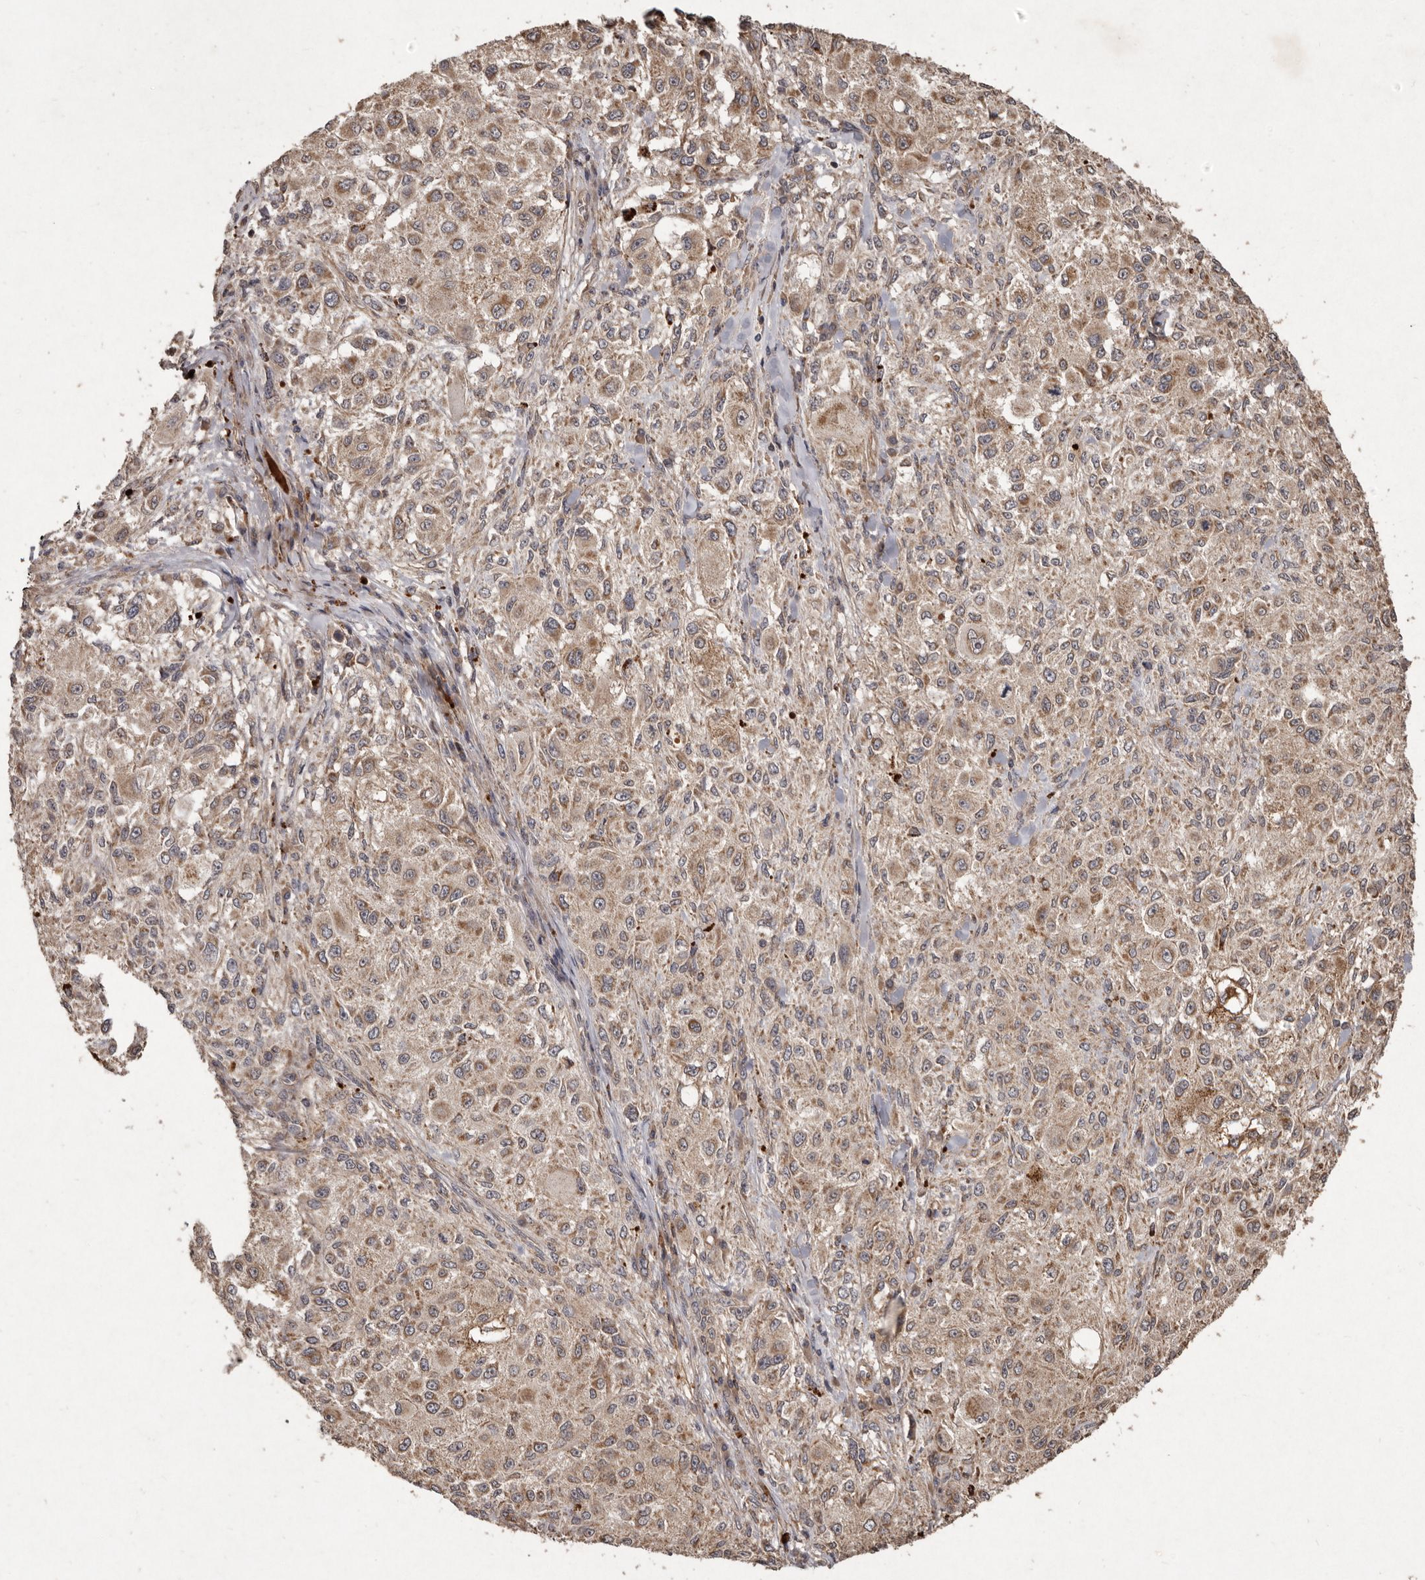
{"staining": {"intensity": "weak", "quantity": ">75%", "location": "cytoplasmic/membranous"}, "tissue": "melanoma", "cell_type": "Tumor cells", "image_type": "cancer", "snomed": [{"axis": "morphology", "description": "Necrosis, NOS"}, {"axis": "morphology", "description": "Malignant melanoma, NOS"}, {"axis": "topography", "description": "Skin"}], "caption": "IHC micrograph of human malignant melanoma stained for a protein (brown), which shows low levels of weak cytoplasmic/membranous staining in approximately >75% of tumor cells.", "gene": "SEMA3A", "patient": {"sex": "female", "age": 87}}